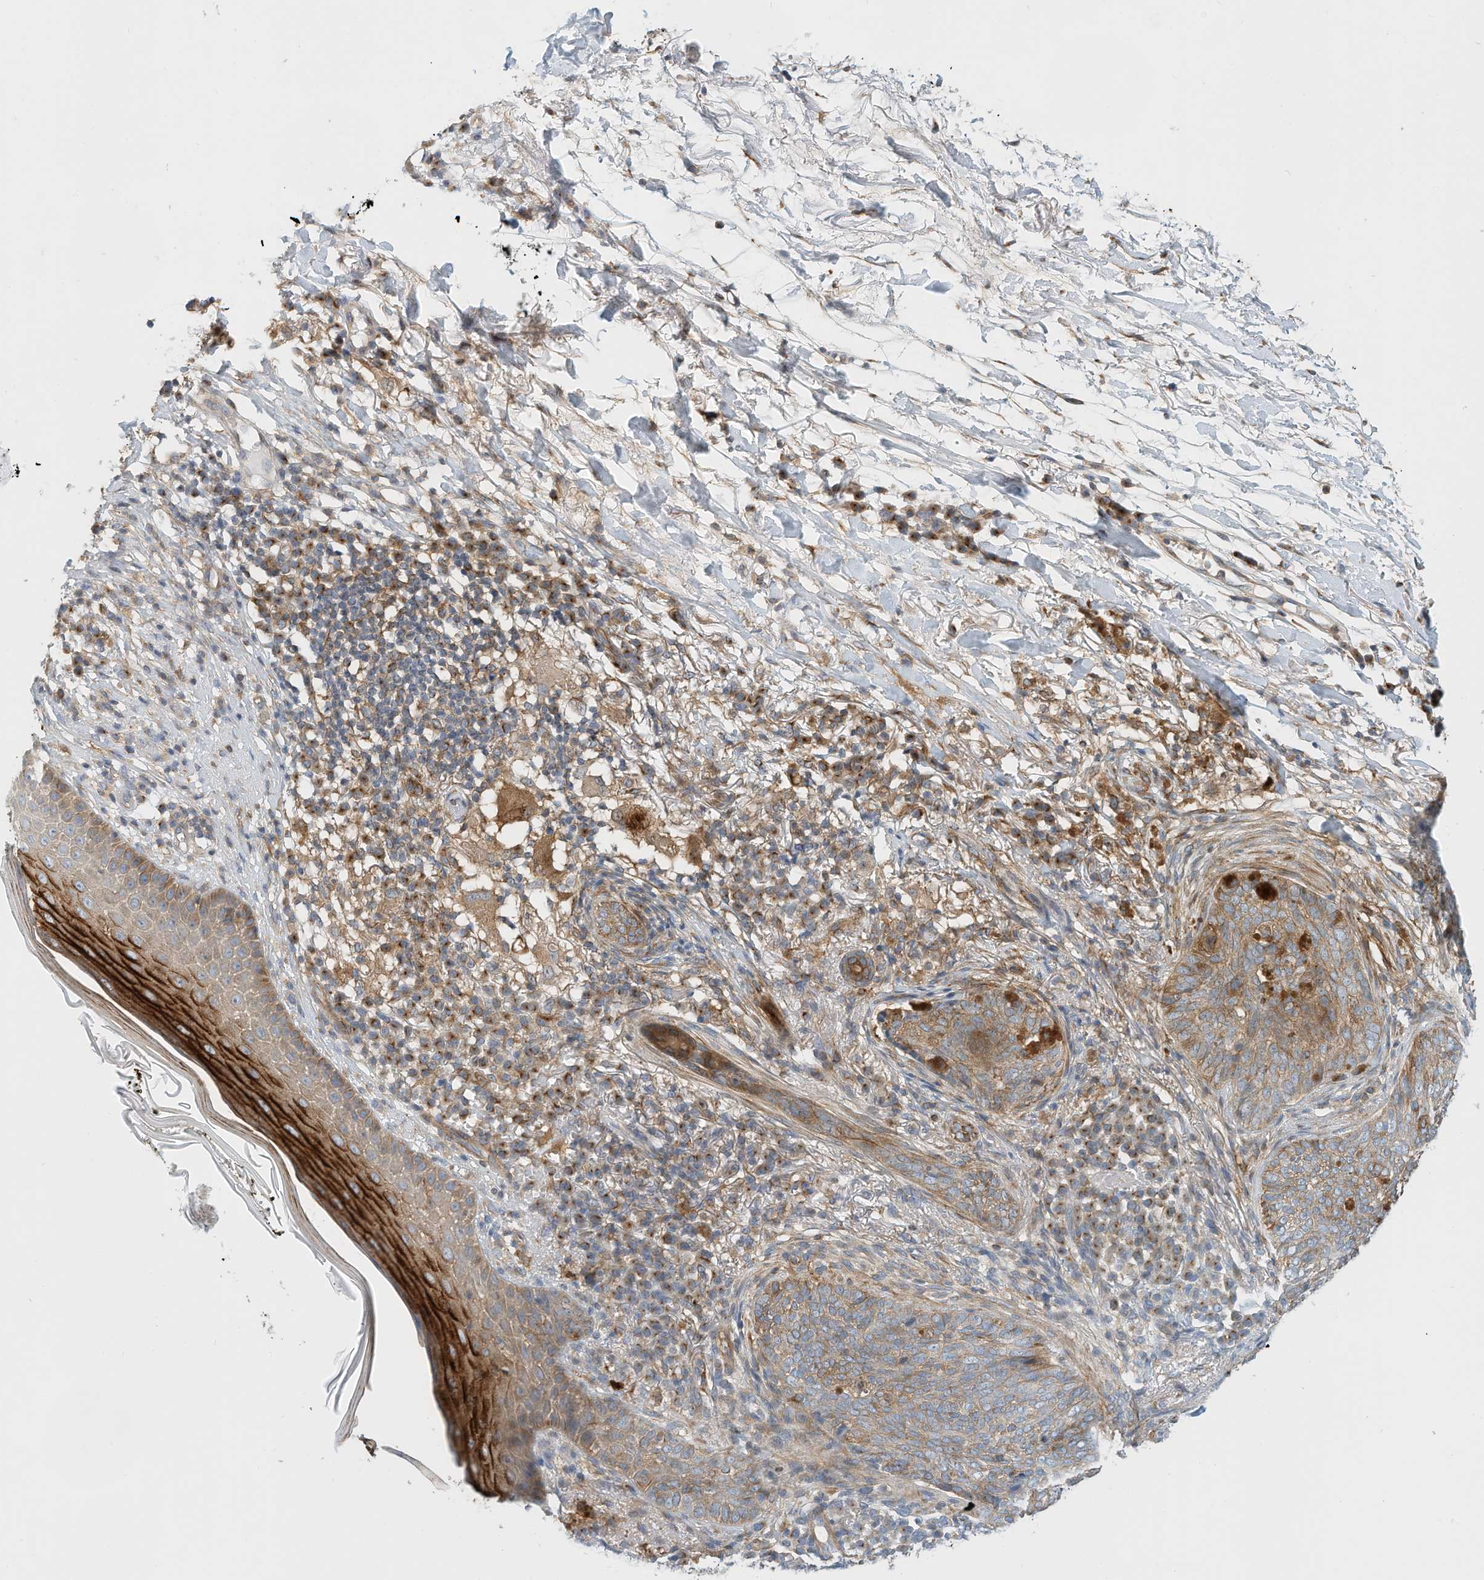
{"staining": {"intensity": "moderate", "quantity": ">75%", "location": "cytoplasmic/membranous"}, "tissue": "skin cancer", "cell_type": "Tumor cells", "image_type": "cancer", "snomed": [{"axis": "morphology", "description": "Basal cell carcinoma"}, {"axis": "topography", "description": "Skin"}], "caption": "Immunohistochemical staining of human skin cancer demonstrates medium levels of moderate cytoplasmic/membranous protein staining in approximately >75% of tumor cells.", "gene": "MICAL1", "patient": {"sex": "male", "age": 85}}